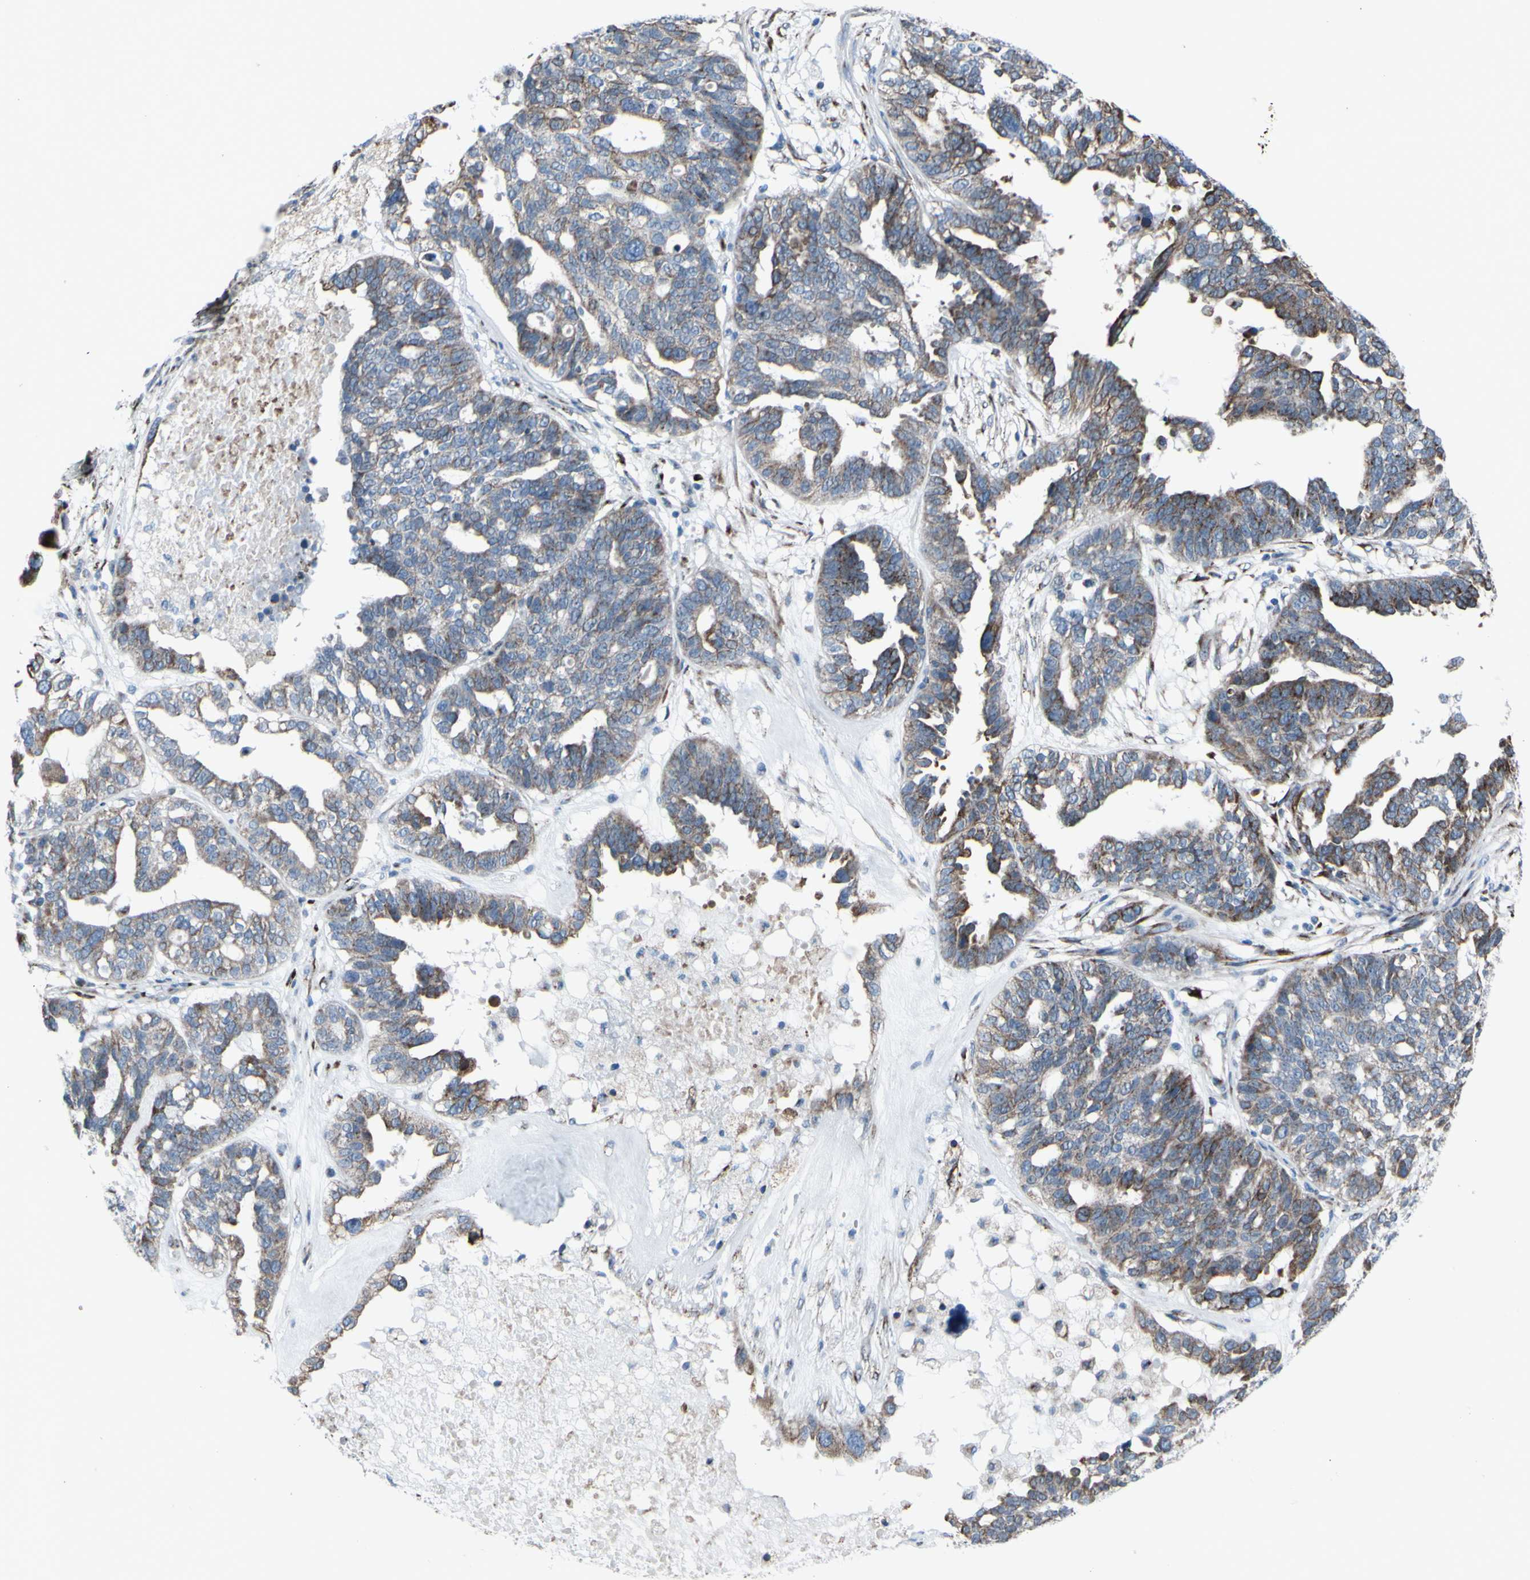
{"staining": {"intensity": "moderate", "quantity": "25%-75%", "location": "cytoplasmic/membranous"}, "tissue": "ovarian cancer", "cell_type": "Tumor cells", "image_type": "cancer", "snomed": [{"axis": "morphology", "description": "Cystadenocarcinoma, serous, NOS"}, {"axis": "topography", "description": "Ovary"}], "caption": "This is a micrograph of immunohistochemistry staining of ovarian serous cystadenocarcinoma, which shows moderate staining in the cytoplasmic/membranous of tumor cells.", "gene": "GLG1", "patient": {"sex": "female", "age": 59}}